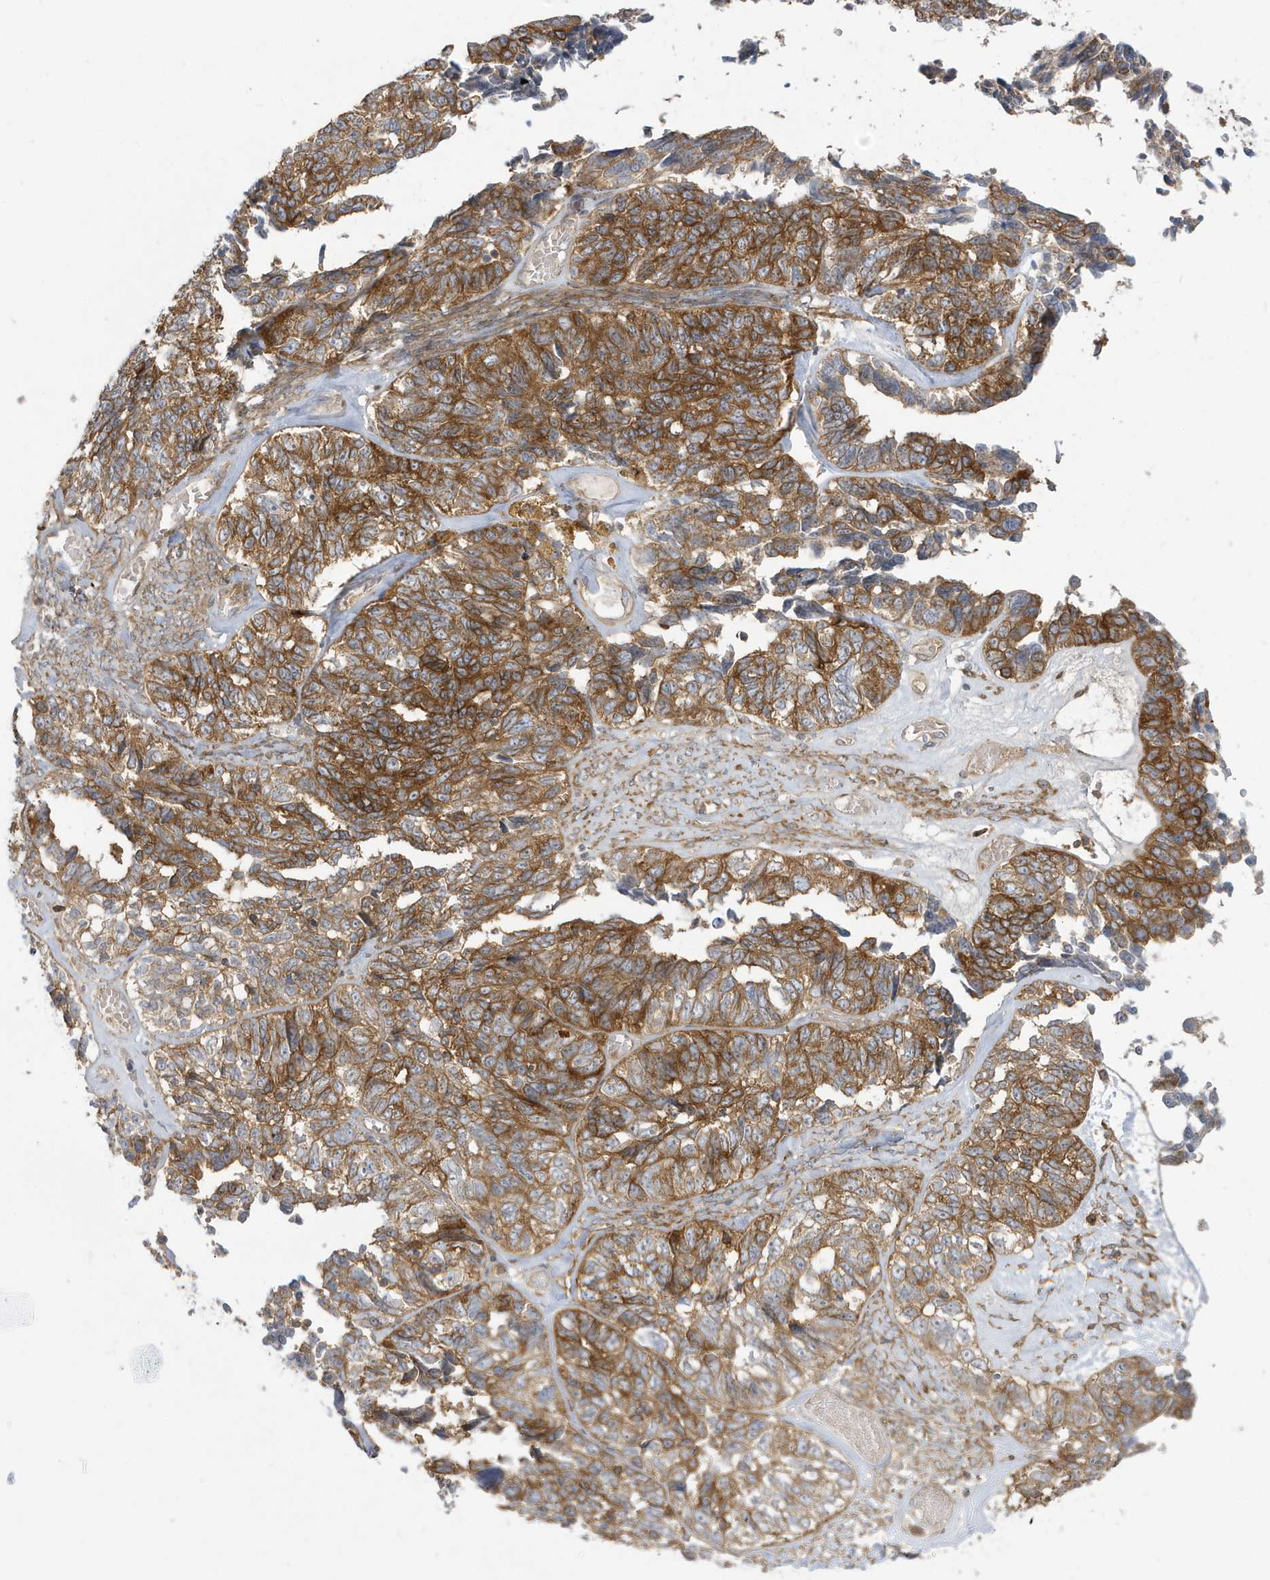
{"staining": {"intensity": "moderate", "quantity": ">75%", "location": "cytoplasmic/membranous"}, "tissue": "ovarian cancer", "cell_type": "Tumor cells", "image_type": "cancer", "snomed": [{"axis": "morphology", "description": "Cystadenocarcinoma, serous, NOS"}, {"axis": "topography", "description": "Ovary"}], "caption": "Protein expression analysis of human serous cystadenocarcinoma (ovarian) reveals moderate cytoplasmic/membranous positivity in about >75% of tumor cells. (IHC, brightfield microscopy, high magnification).", "gene": "STAM", "patient": {"sex": "female", "age": 79}}